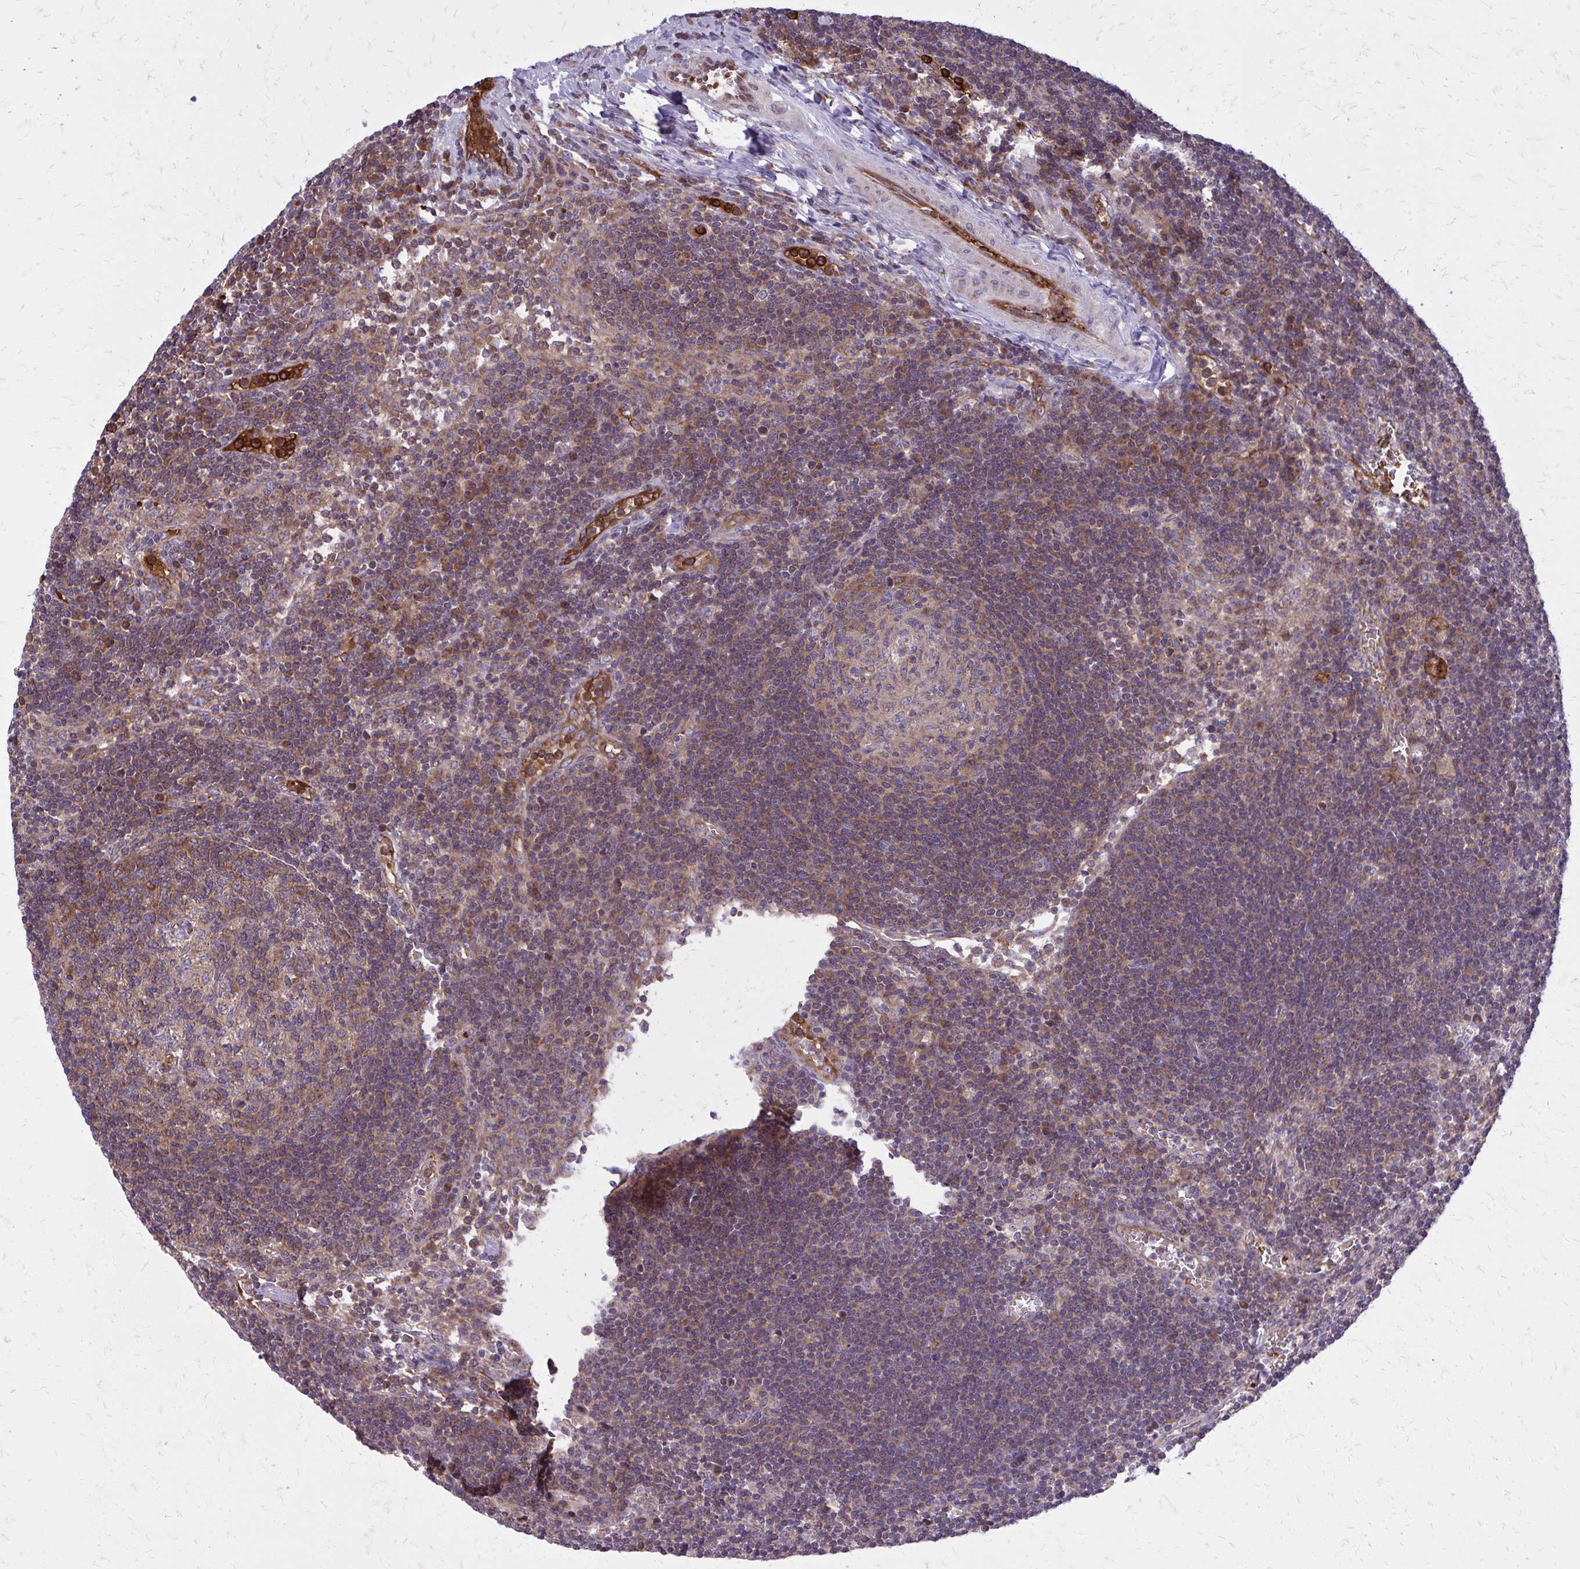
{"staining": {"intensity": "moderate", "quantity": "<25%", "location": "cytoplasmic/membranous"}, "tissue": "lymph node", "cell_type": "Germinal center cells", "image_type": "normal", "snomed": [{"axis": "morphology", "description": "Normal tissue, NOS"}, {"axis": "topography", "description": "Lymph node"}], "caption": "Germinal center cells reveal low levels of moderate cytoplasmic/membranous staining in about <25% of cells in unremarkable human lymph node.", "gene": "PDK4", "patient": {"sex": "male", "age": 67}}